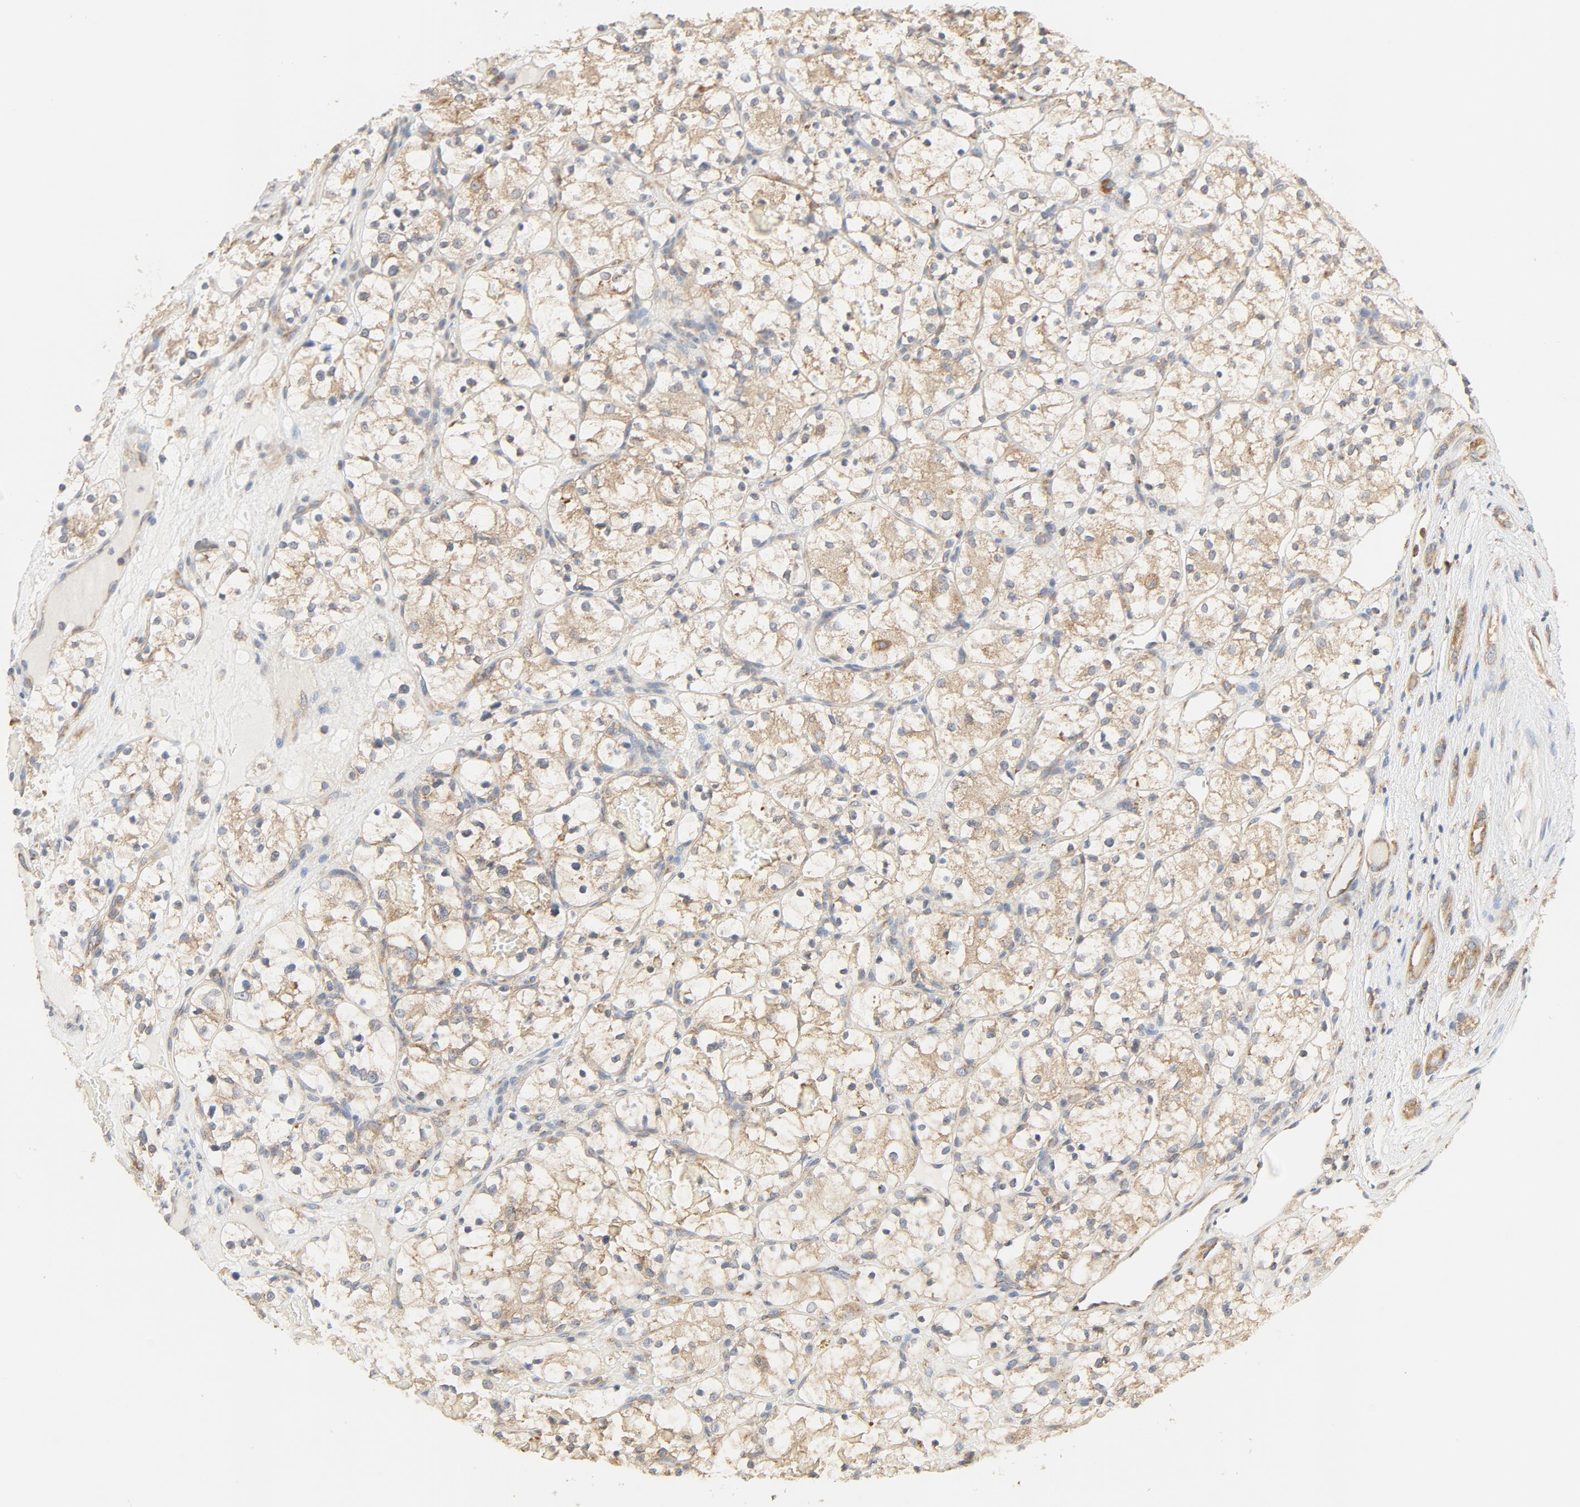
{"staining": {"intensity": "weak", "quantity": ">75%", "location": "cytoplasmic/membranous"}, "tissue": "renal cancer", "cell_type": "Tumor cells", "image_type": "cancer", "snomed": [{"axis": "morphology", "description": "Adenocarcinoma, NOS"}, {"axis": "topography", "description": "Kidney"}], "caption": "Tumor cells reveal low levels of weak cytoplasmic/membranous expression in approximately >75% of cells in renal cancer.", "gene": "RPS6", "patient": {"sex": "female", "age": 60}}